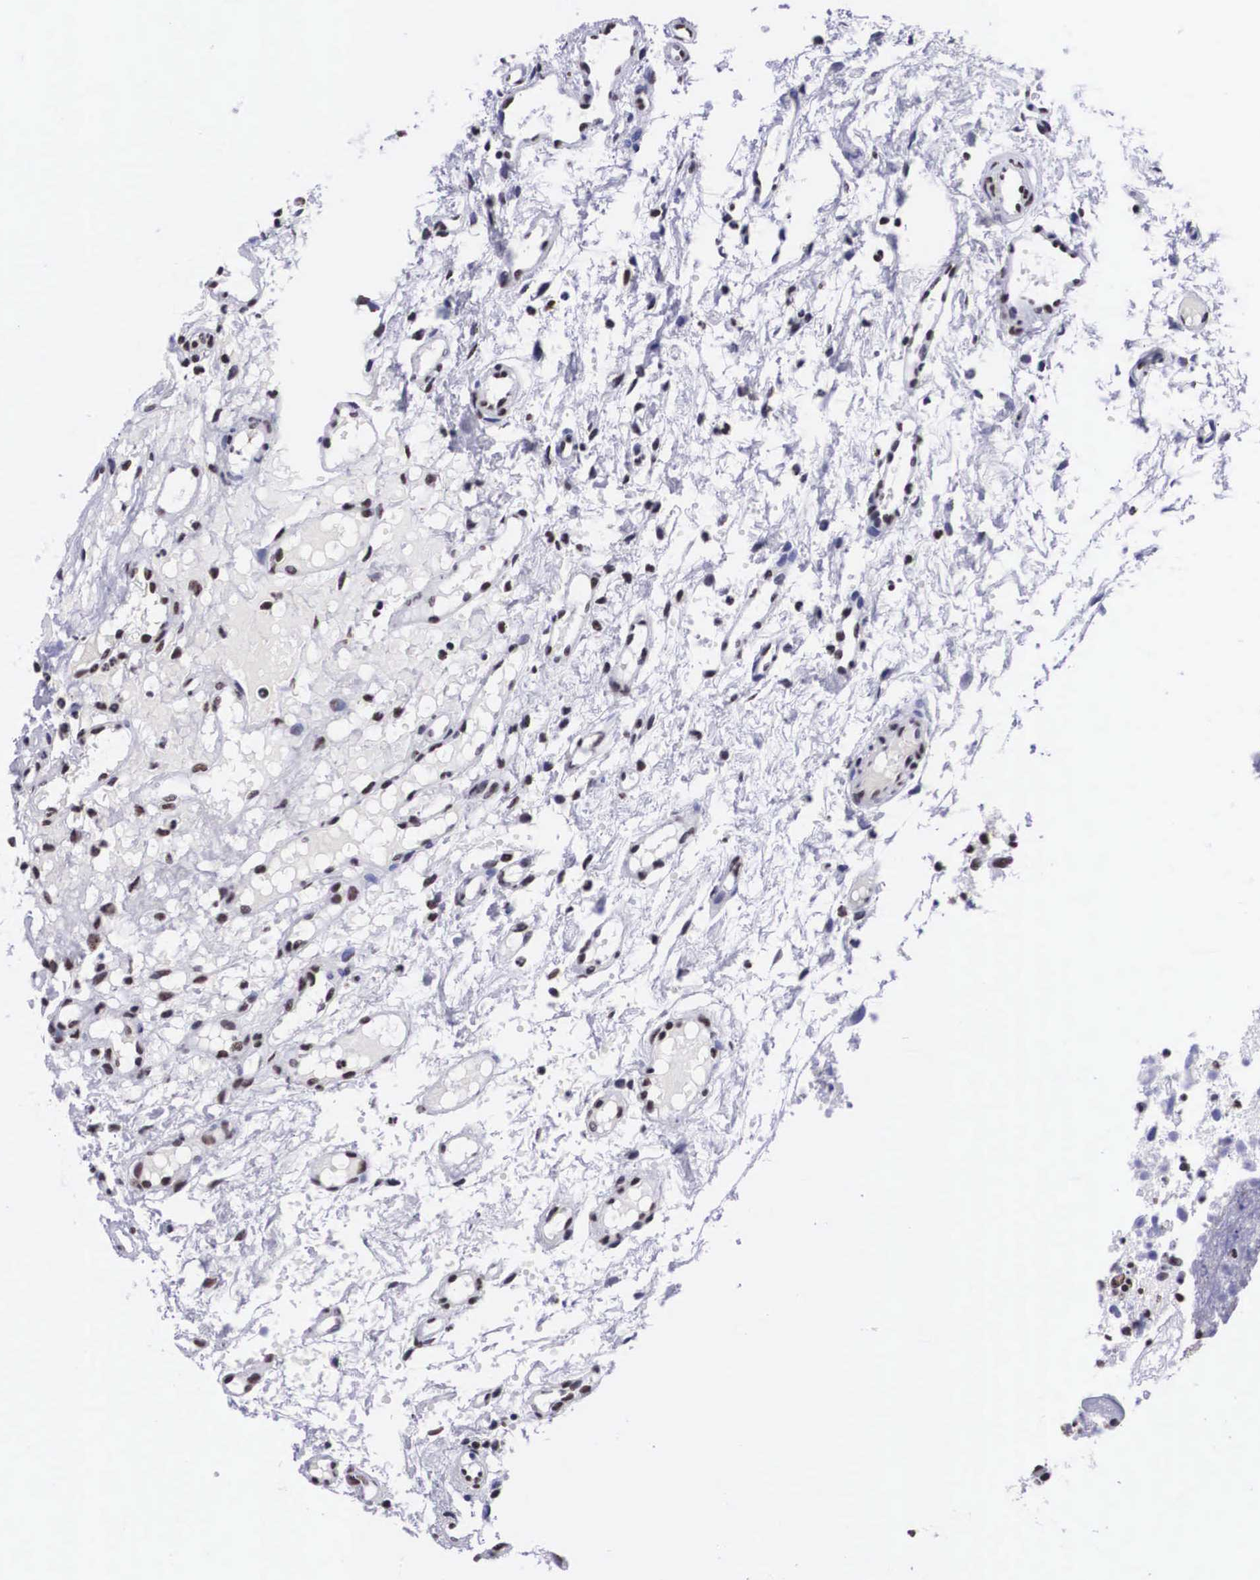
{"staining": {"intensity": "moderate", "quantity": ">75%", "location": "nuclear"}, "tissue": "glioma", "cell_type": "Tumor cells", "image_type": "cancer", "snomed": [{"axis": "morphology", "description": "Glioma, malignant, High grade"}, {"axis": "topography", "description": "Brain"}], "caption": "Protein staining of glioma tissue shows moderate nuclear staining in about >75% of tumor cells.", "gene": "SF3A1", "patient": {"sex": "male", "age": 77}}